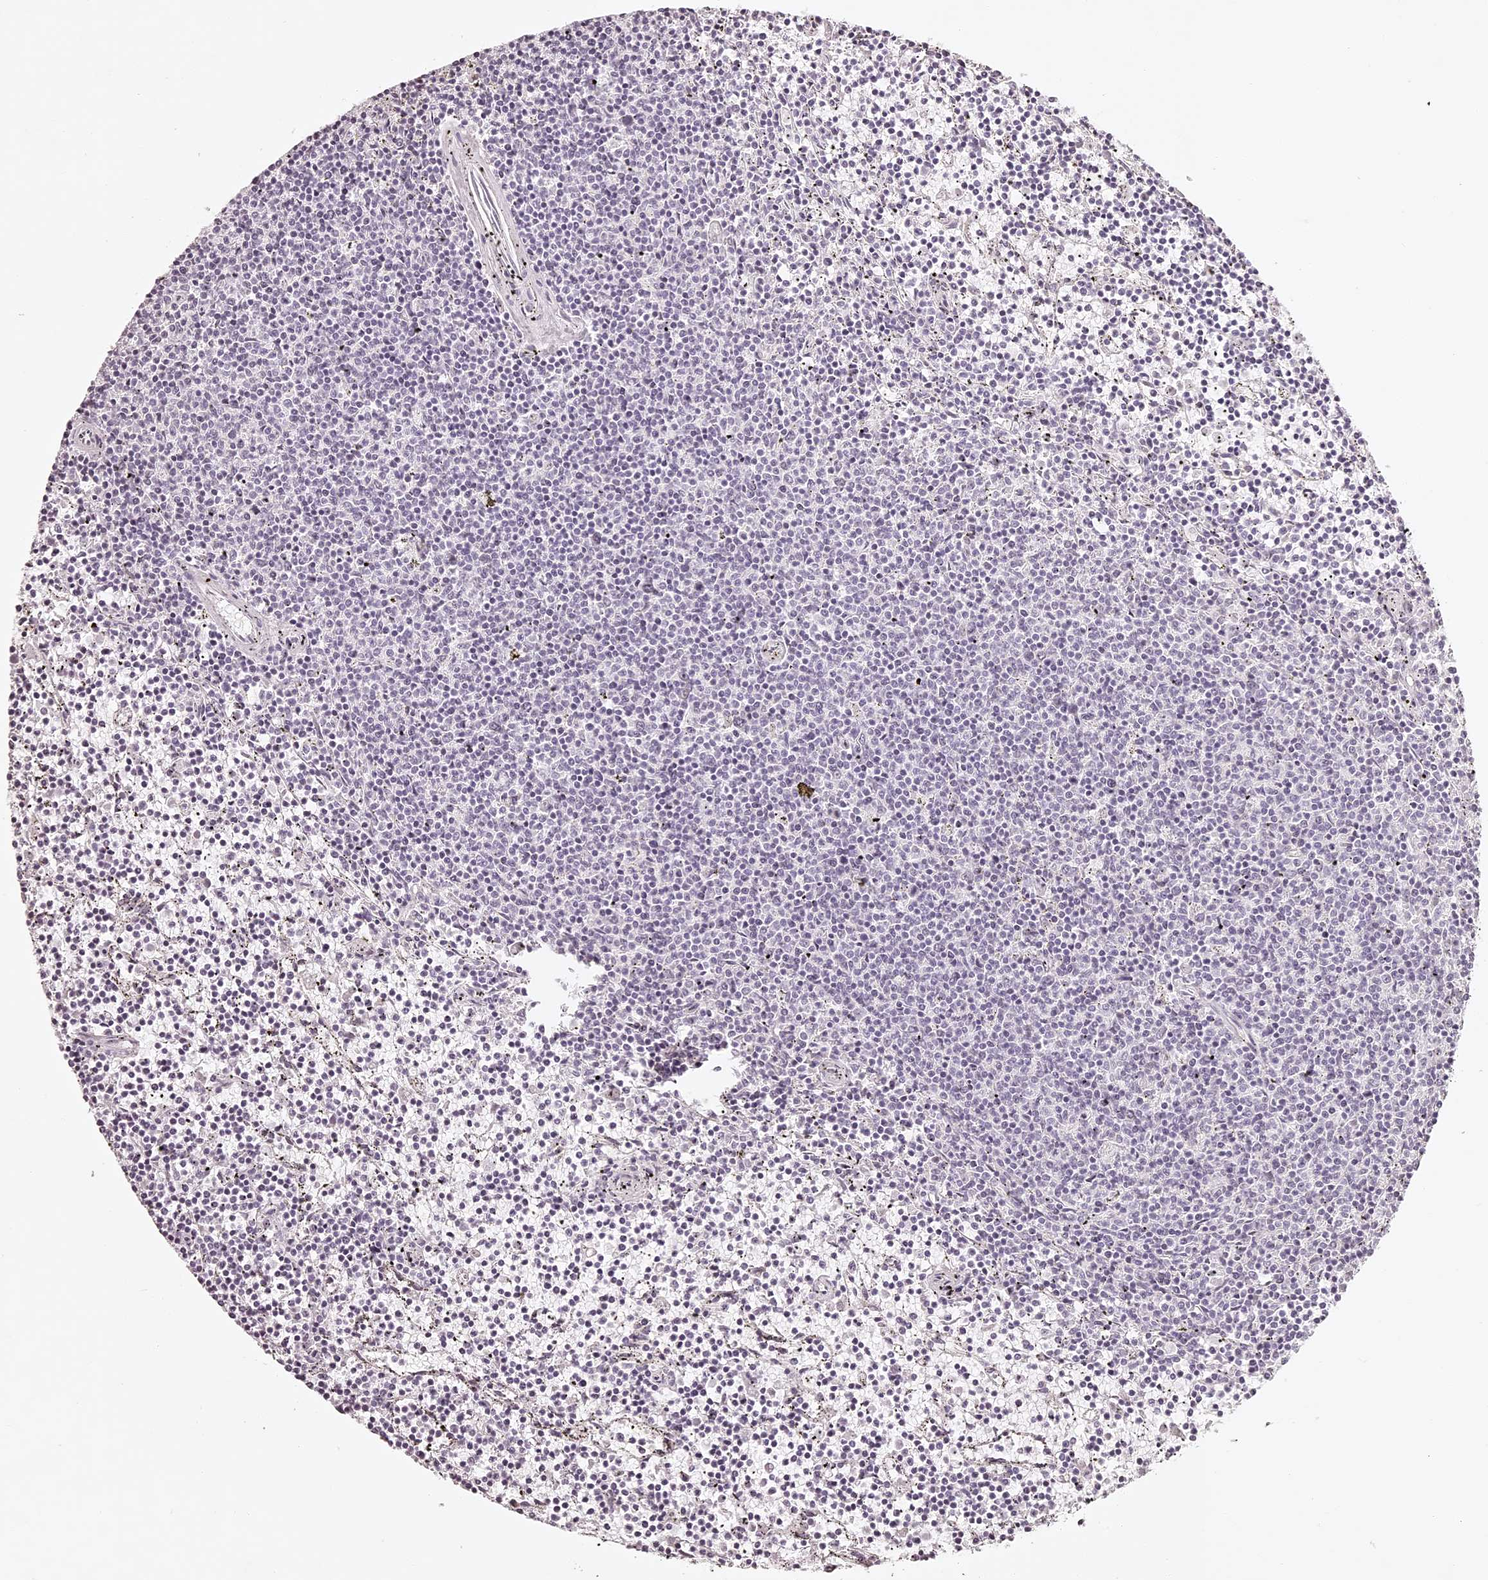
{"staining": {"intensity": "negative", "quantity": "none", "location": "none"}, "tissue": "lymphoma", "cell_type": "Tumor cells", "image_type": "cancer", "snomed": [{"axis": "morphology", "description": "Malignant lymphoma, non-Hodgkin's type, Low grade"}, {"axis": "topography", "description": "Spleen"}], "caption": "A photomicrograph of low-grade malignant lymphoma, non-Hodgkin's type stained for a protein displays no brown staining in tumor cells. Brightfield microscopy of immunohistochemistry stained with DAB (brown) and hematoxylin (blue), captured at high magnification.", "gene": "ELAPOR1", "patient": {"sex": "female", "age": 50}}